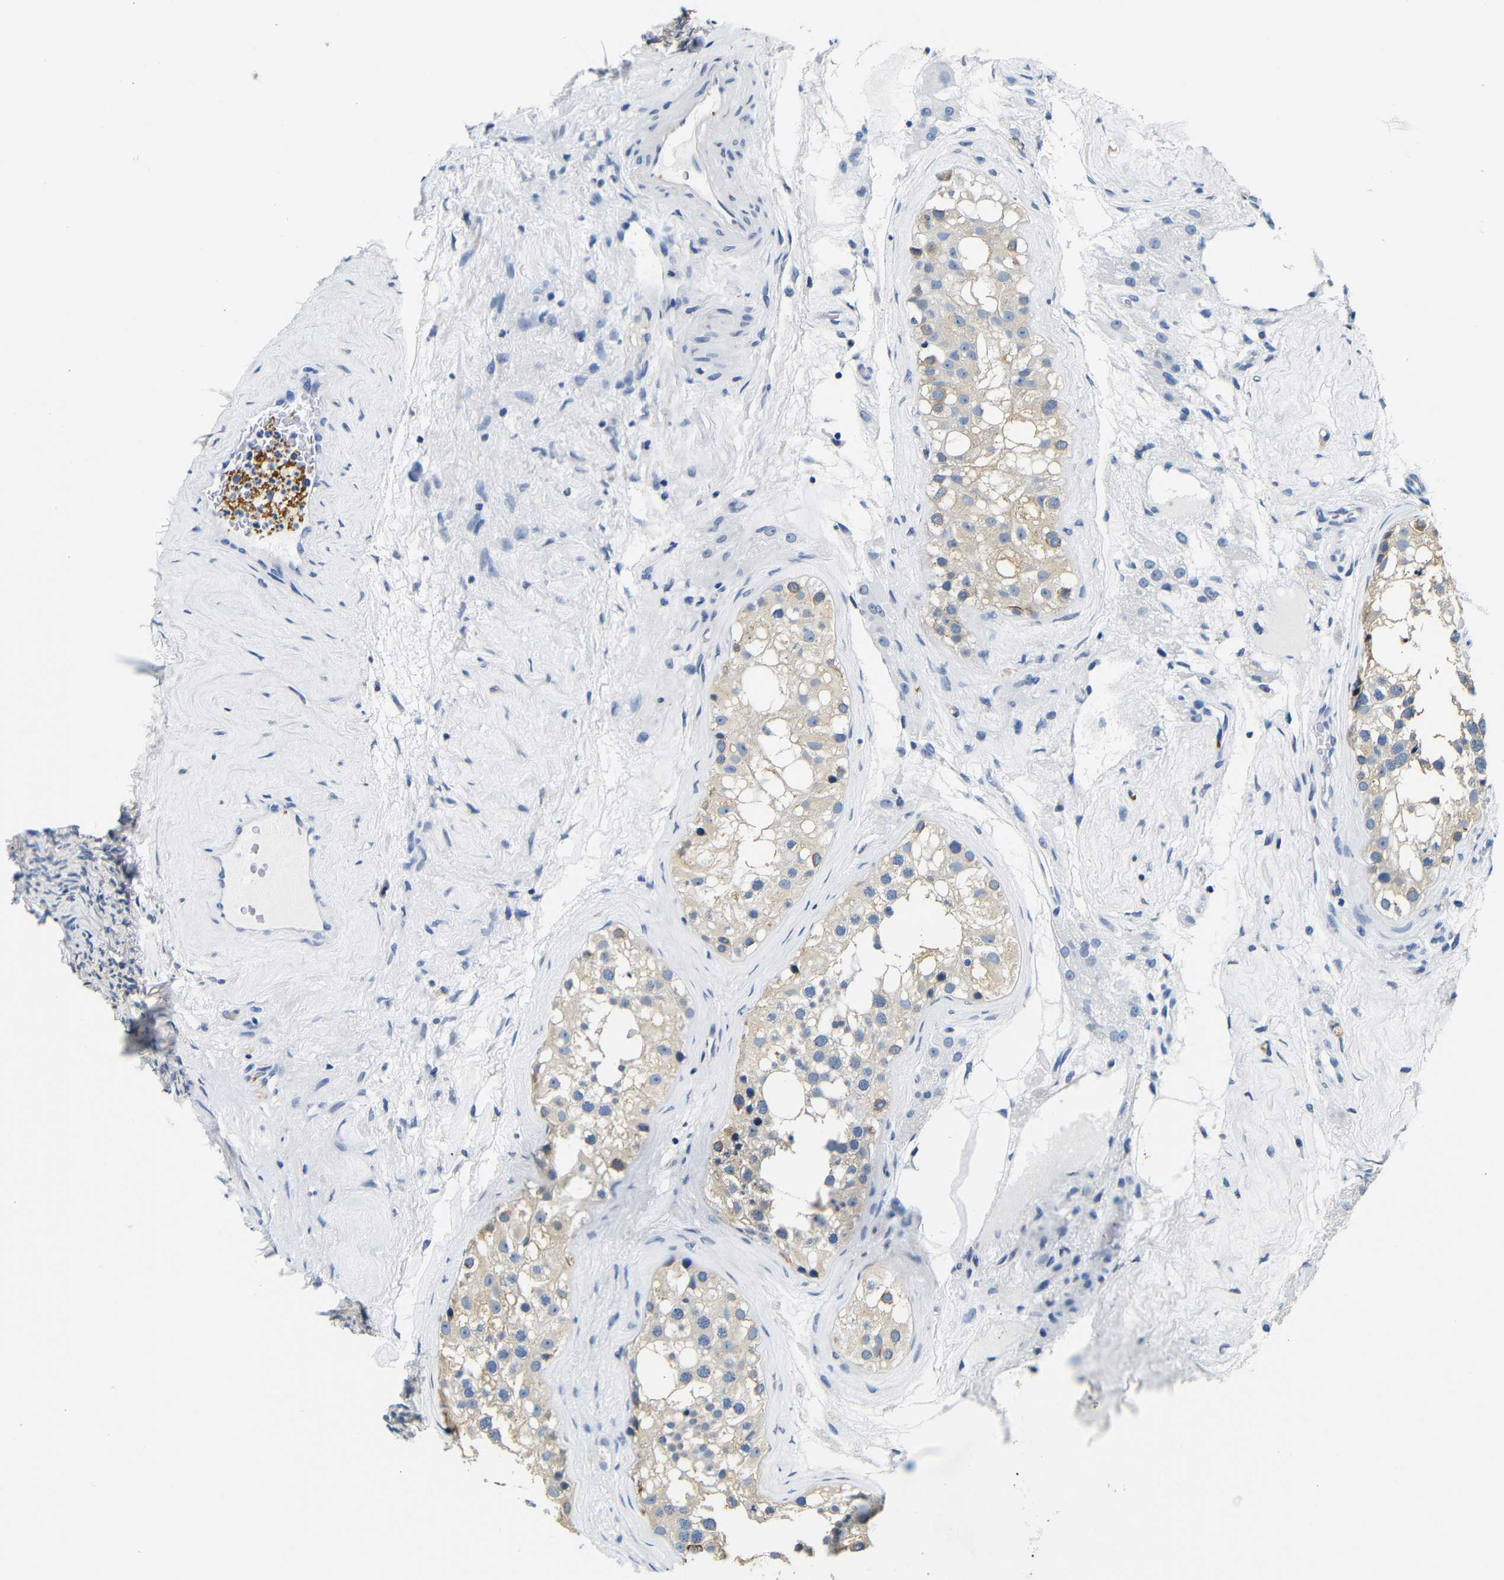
{"staining": {"intensity": "weak", "quantity": "25%-75%", "location": "cytoplasmic/membranous"}, "tissue": "testis", "cell_type": "Cells in seminiferous ducts", "image_type": "normal", "snomed": [{"axis": "morphology", "description": "Normal tissue, NOS"}, {"axis": "morphology", "description": "Seminoma, NOS"}, {"axis": "topography", "description": "Testis"}], "caption": "Brown immunohistochemical staining in benign testis reveals weak cytoplasmic/membranous expression in approximately 25%-75% of cells in seminiferous ducts. (Stains: DAB in brown, nuclei in blue, Microscopy: brightfield microscopy at high magnification).", "gene": "GP1BA", "patient": {"sex": "male", "age": 71}}